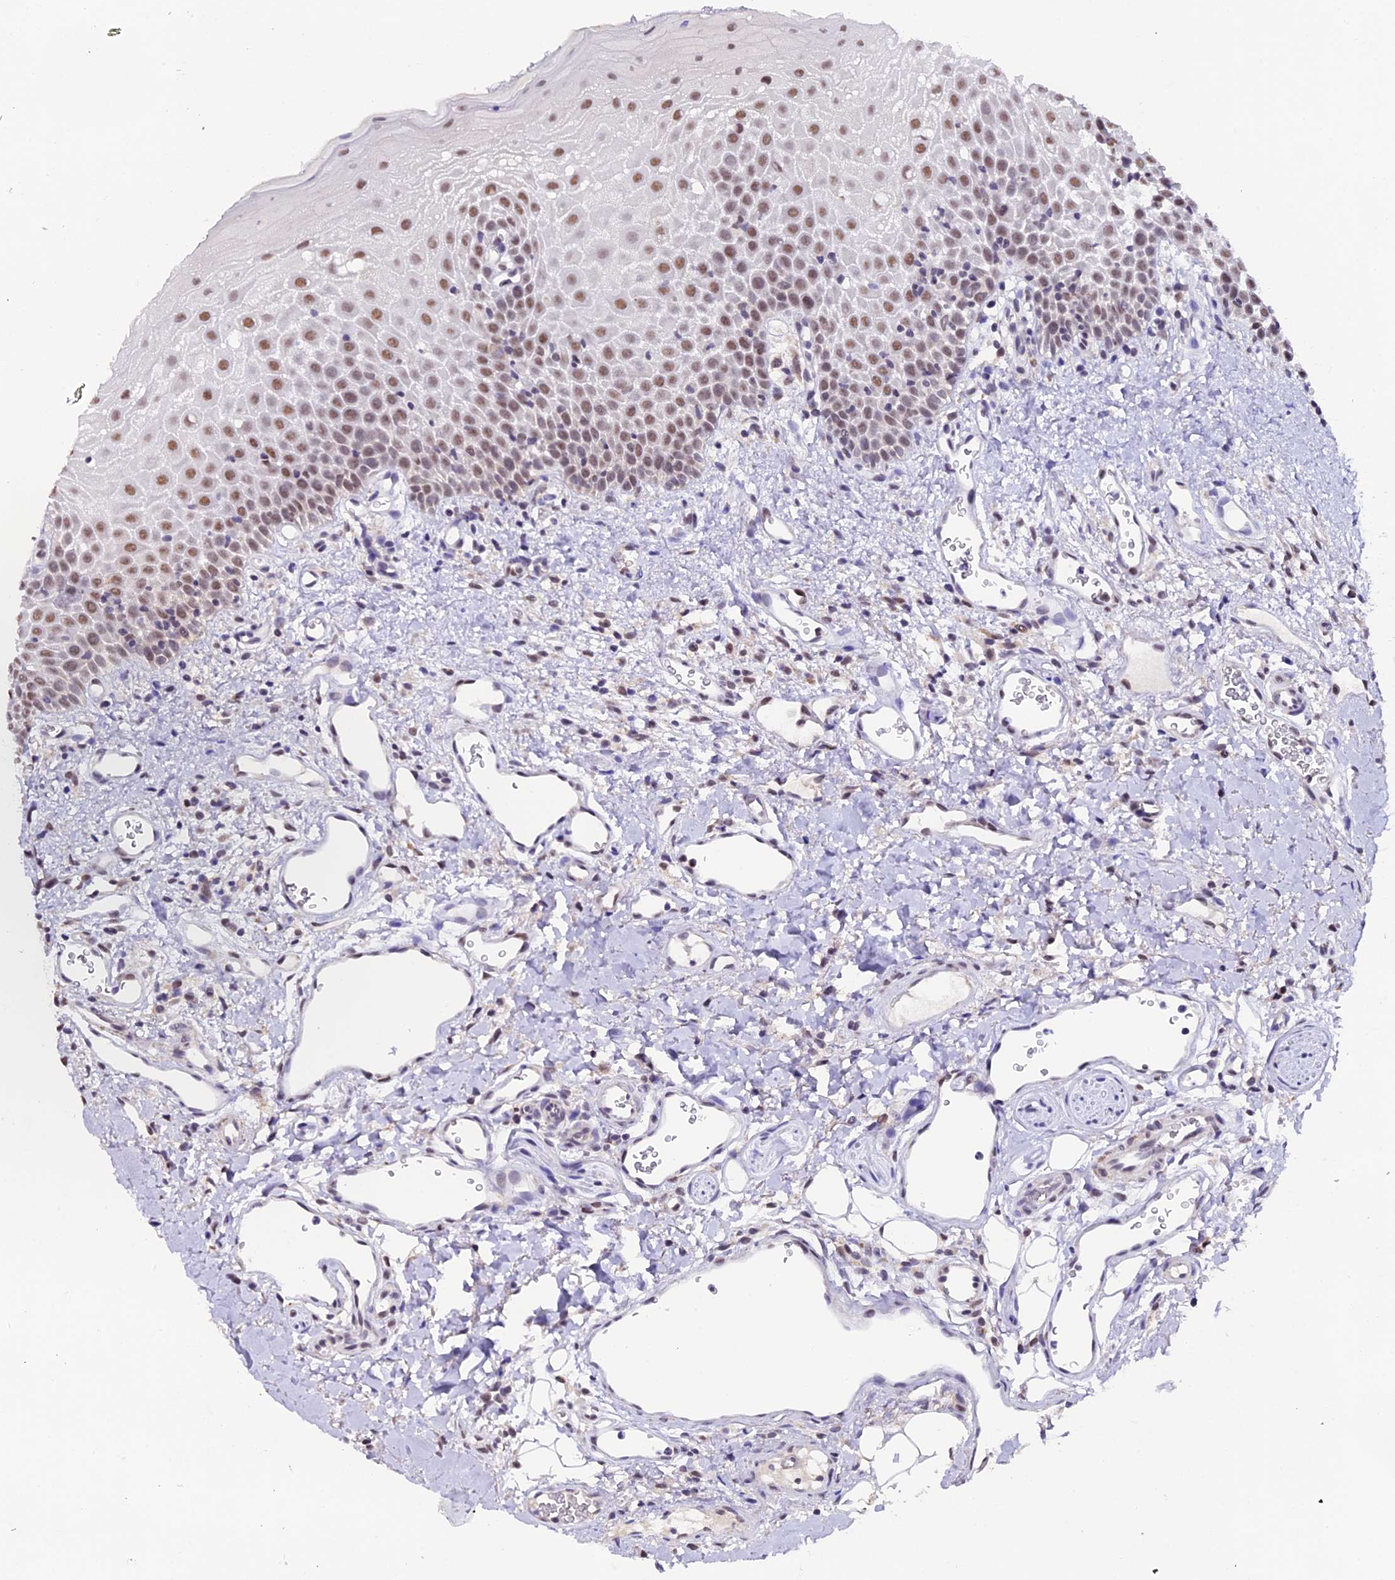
{"staining": {"intensity": "moderate", "quantity": "25%-75%", "location": "nuclear"}, "tissue": "oral mucosa", "cell_type": "Squamous epithelial cells", "image_type": "normal", "snomed": [{"axis": "morphology", "description": "Normal tissue, NOS"}, {"axis": "topography", "description": "Oral tissue"}], "caption": "High-magnification brightfield microscopy of benign oral mucosa stained with DAB (3,3'-diaminobenzidine) (brown) and counterstained with hematoxylin (blue). squamous epithelial cells exhibit moderate nuclear staining is appreciated in approximately25%-75% of cells.", "gene": "NCBP1", "patient": {"sex": "female", "age": 70}}